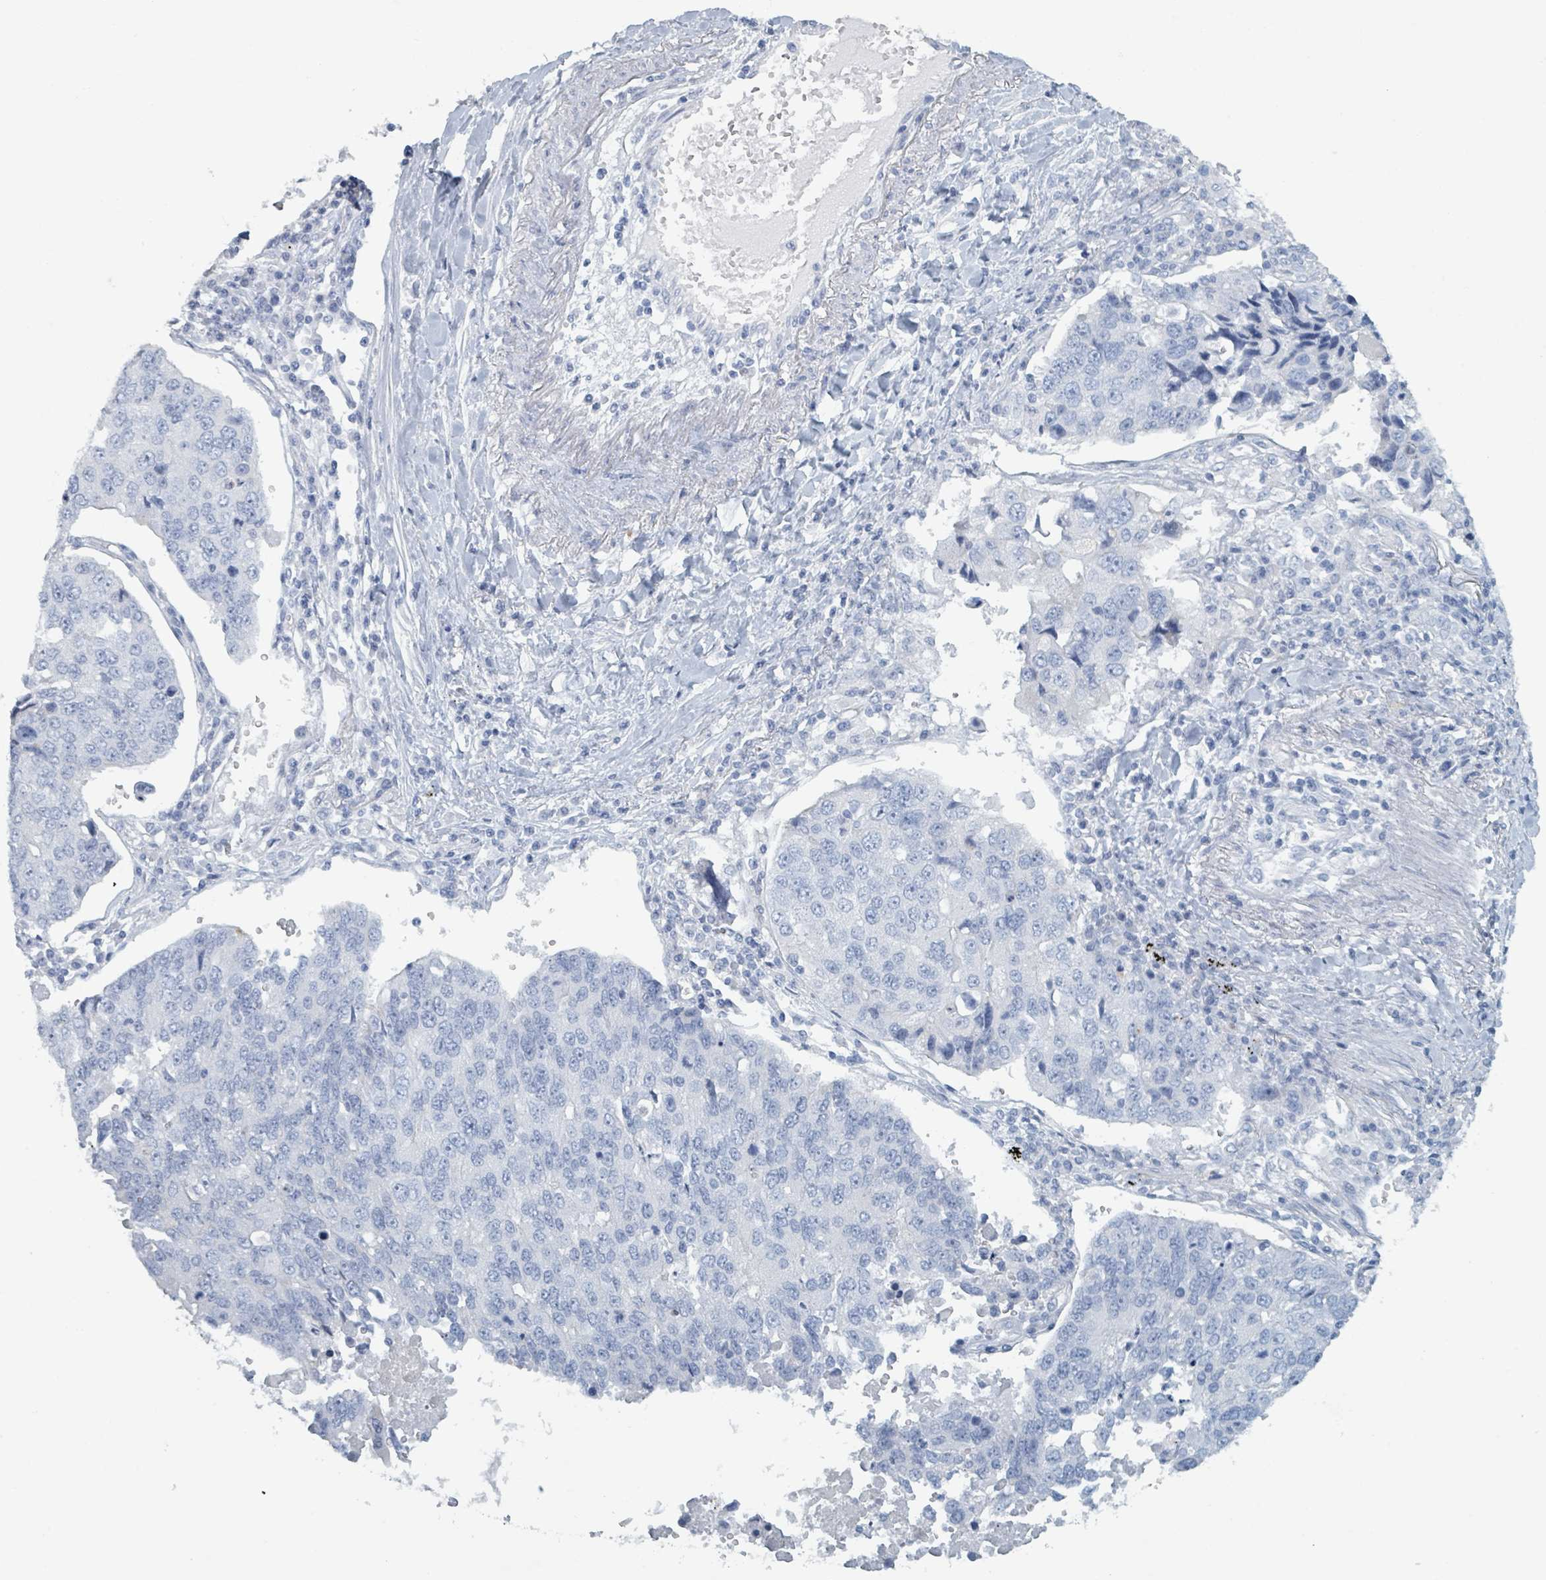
{"staining": {"intensity": "negative", "quantity": "none", "location": "none"}, "tissue": "lung cancer", "cell_type": "Tumor cells", "image_type": "cancer", "snomed": [{"axis": "morphology", "description": "Squamous cell carcinoma, NOS"}, {"axis": "topography", "description": "Lung"}], "caption": "Tumor cells show no significant protein positivity in squamous cell carcinoma (lung).", "gene": "HEATR5A", "patient": {"sex": "female", "age": 66}}